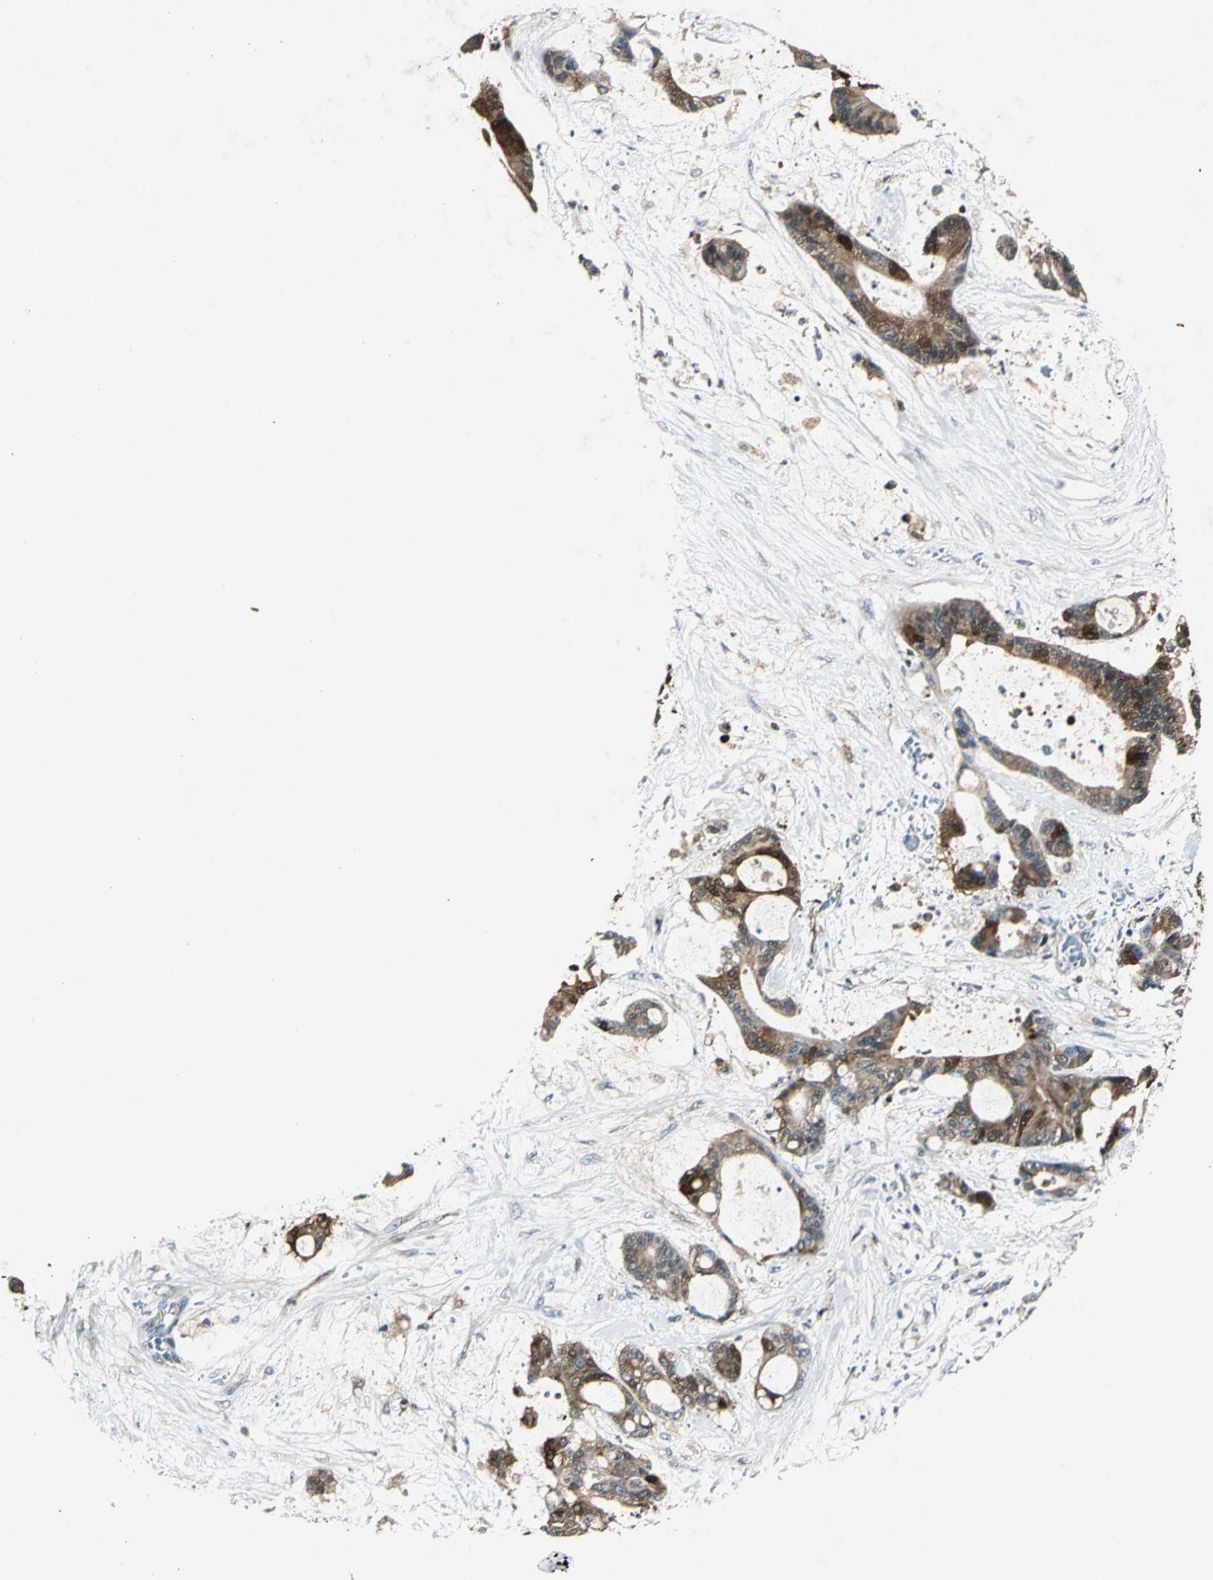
{"staining": {"intensity": "moderate", "quantity": ">75%", "location": "cytoplasmic/membranous"}, "tissue": "liver cancer", "cell_type": "Tumor cells", "image_type": "cancer", "snomed": [{"axis": "morphology", "description": "Cholangiocarcinoma"}, {"axis": "topography", "description": "Liver"}], "caption": "Immunohistochemical staining of liver cancer (cholangiocarcinoma) exhibits medium levels of moderate cytoplasmic/membranous protein staining in about >75% of tumor cells.", "gene": "RRM2B", "patient": {"sex": "female", "age": 73}}